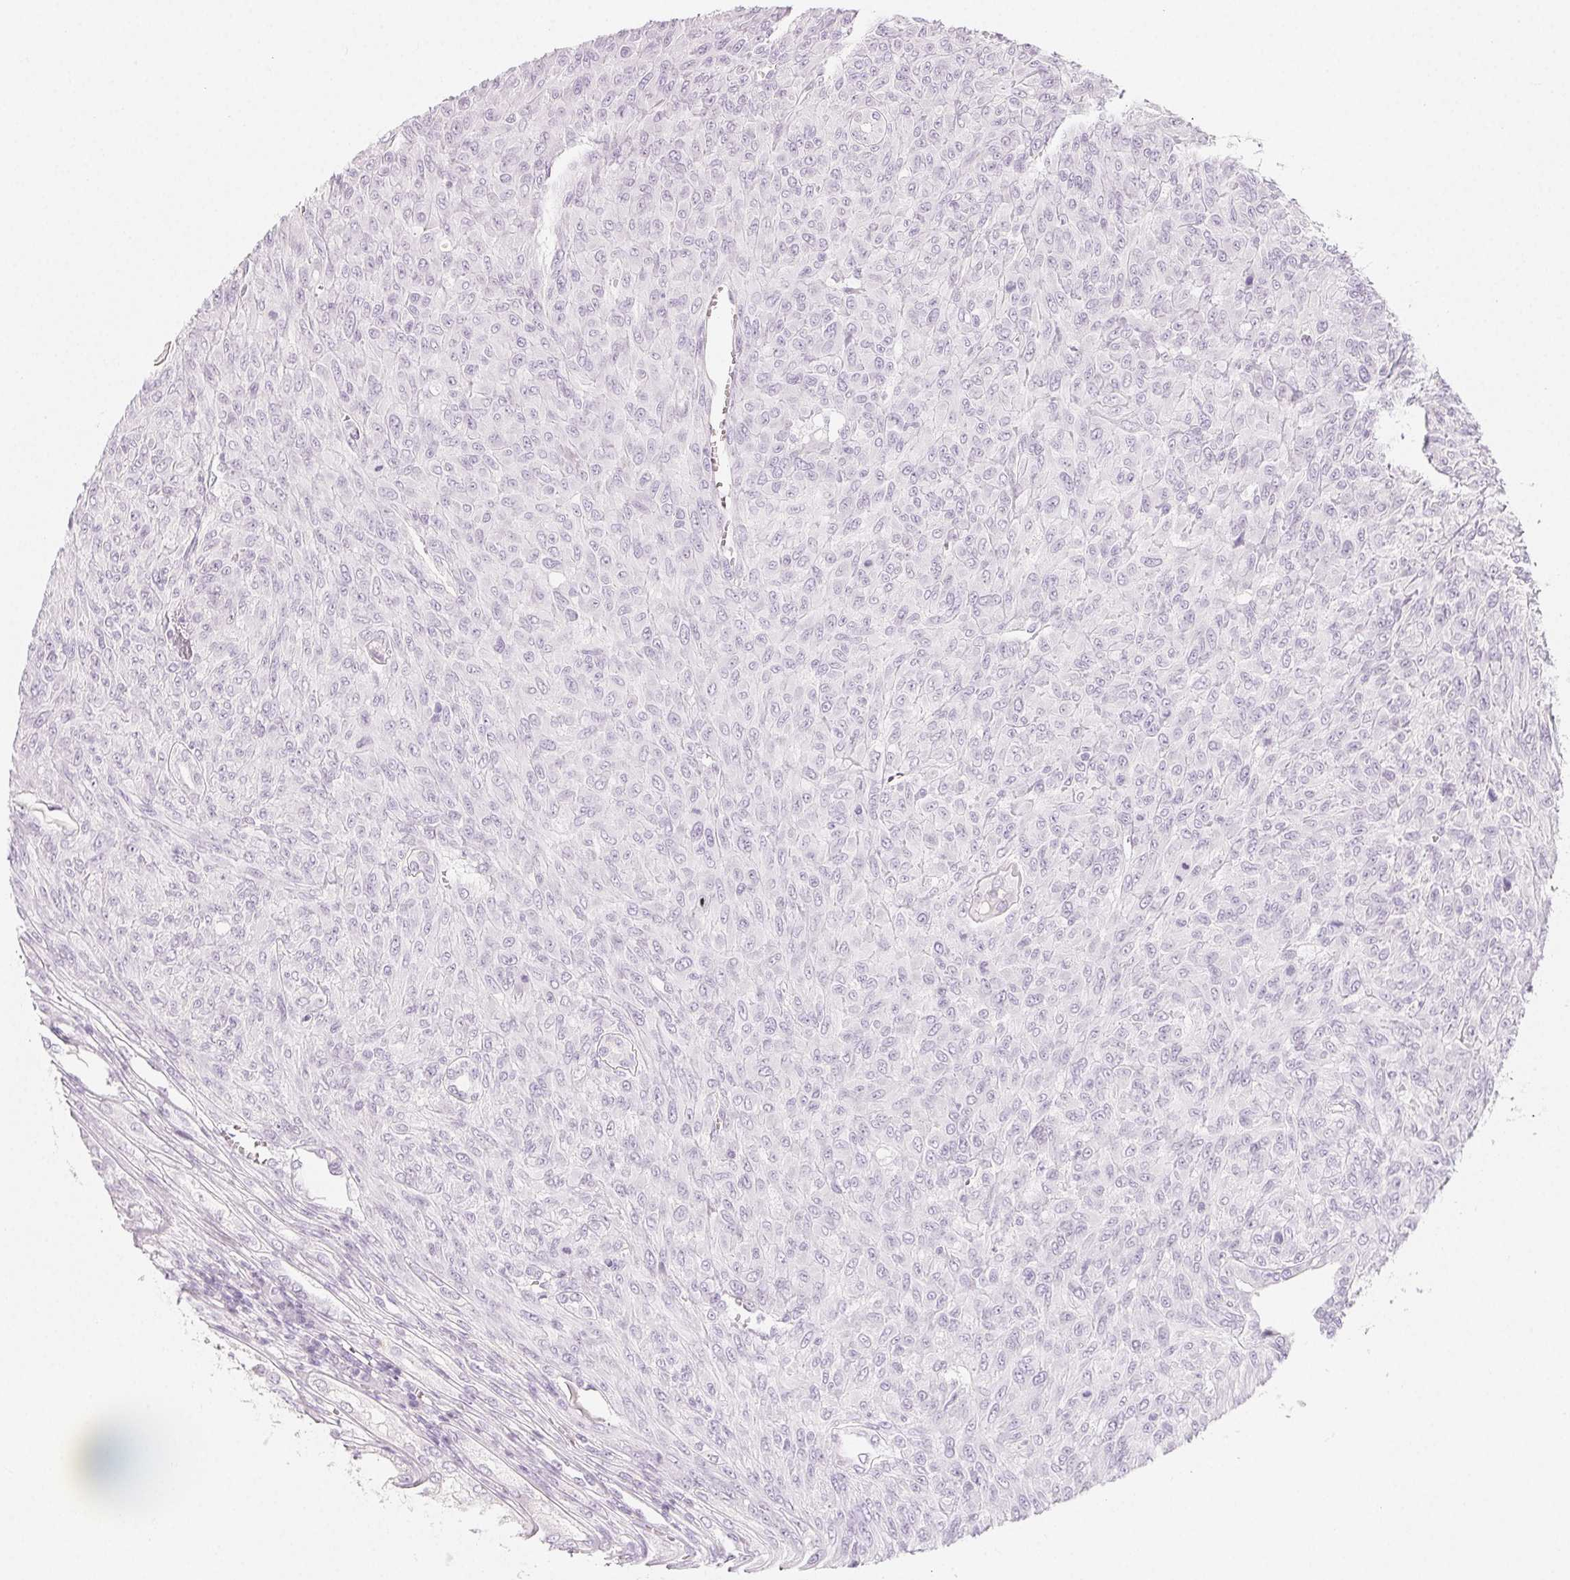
{"staining": {"intensity": "negative", "quantity": "none", "location": "none"}, "tissue": "renal cancer", "cell_type": "Tumor cells", "image_type": "cancer", "snomed": [{"axis": "morphology", "description": "Adenocarcinoma, NOS"}, {"axis": "topography", "description": "Kidney"}], "caption": "There is no significant positivity in tumor cells of renal adenocarcinoma.", "gene": "SH3GL2", "patient": {"sex": "male", "age": 58}}